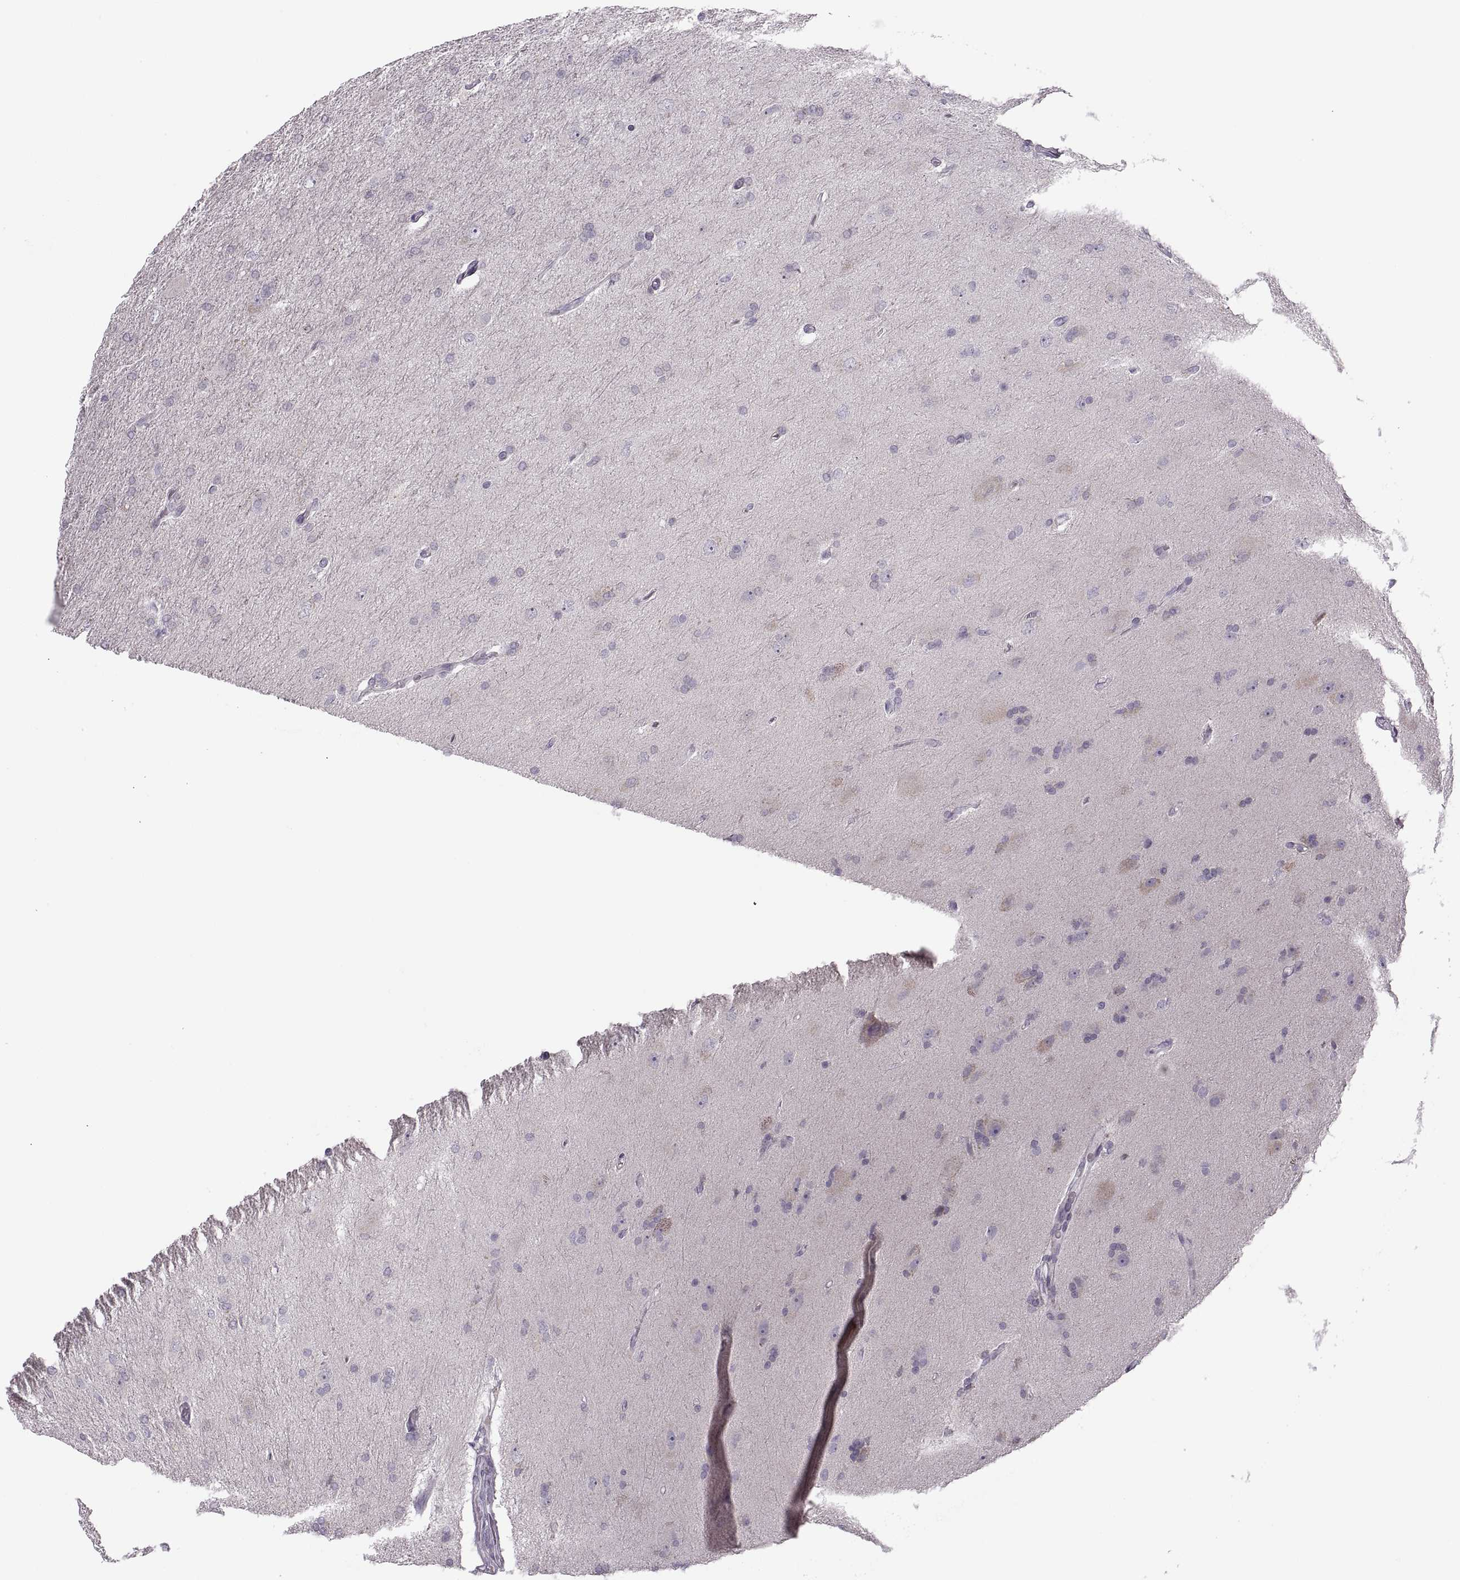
{"staining": {"intensity": "negative", "quantity": "none", "location": "none"}, "tissue": "glioma", "cell_type": "Tumor cells", "image_type": "cancer", "snomed": [{"axis": "morphology", "description": "Glioma, malignant, High grade"}, {"axis": "topography", "description": "Cerebral cortex"}], "caption": "DAB (3,3'-diaminobenzidine) immunohistochemical staining of glioma reveals no significant positivity in tumor cells.", "gene": "H2AP", "patient": {"sex": "male", "age": 70}}